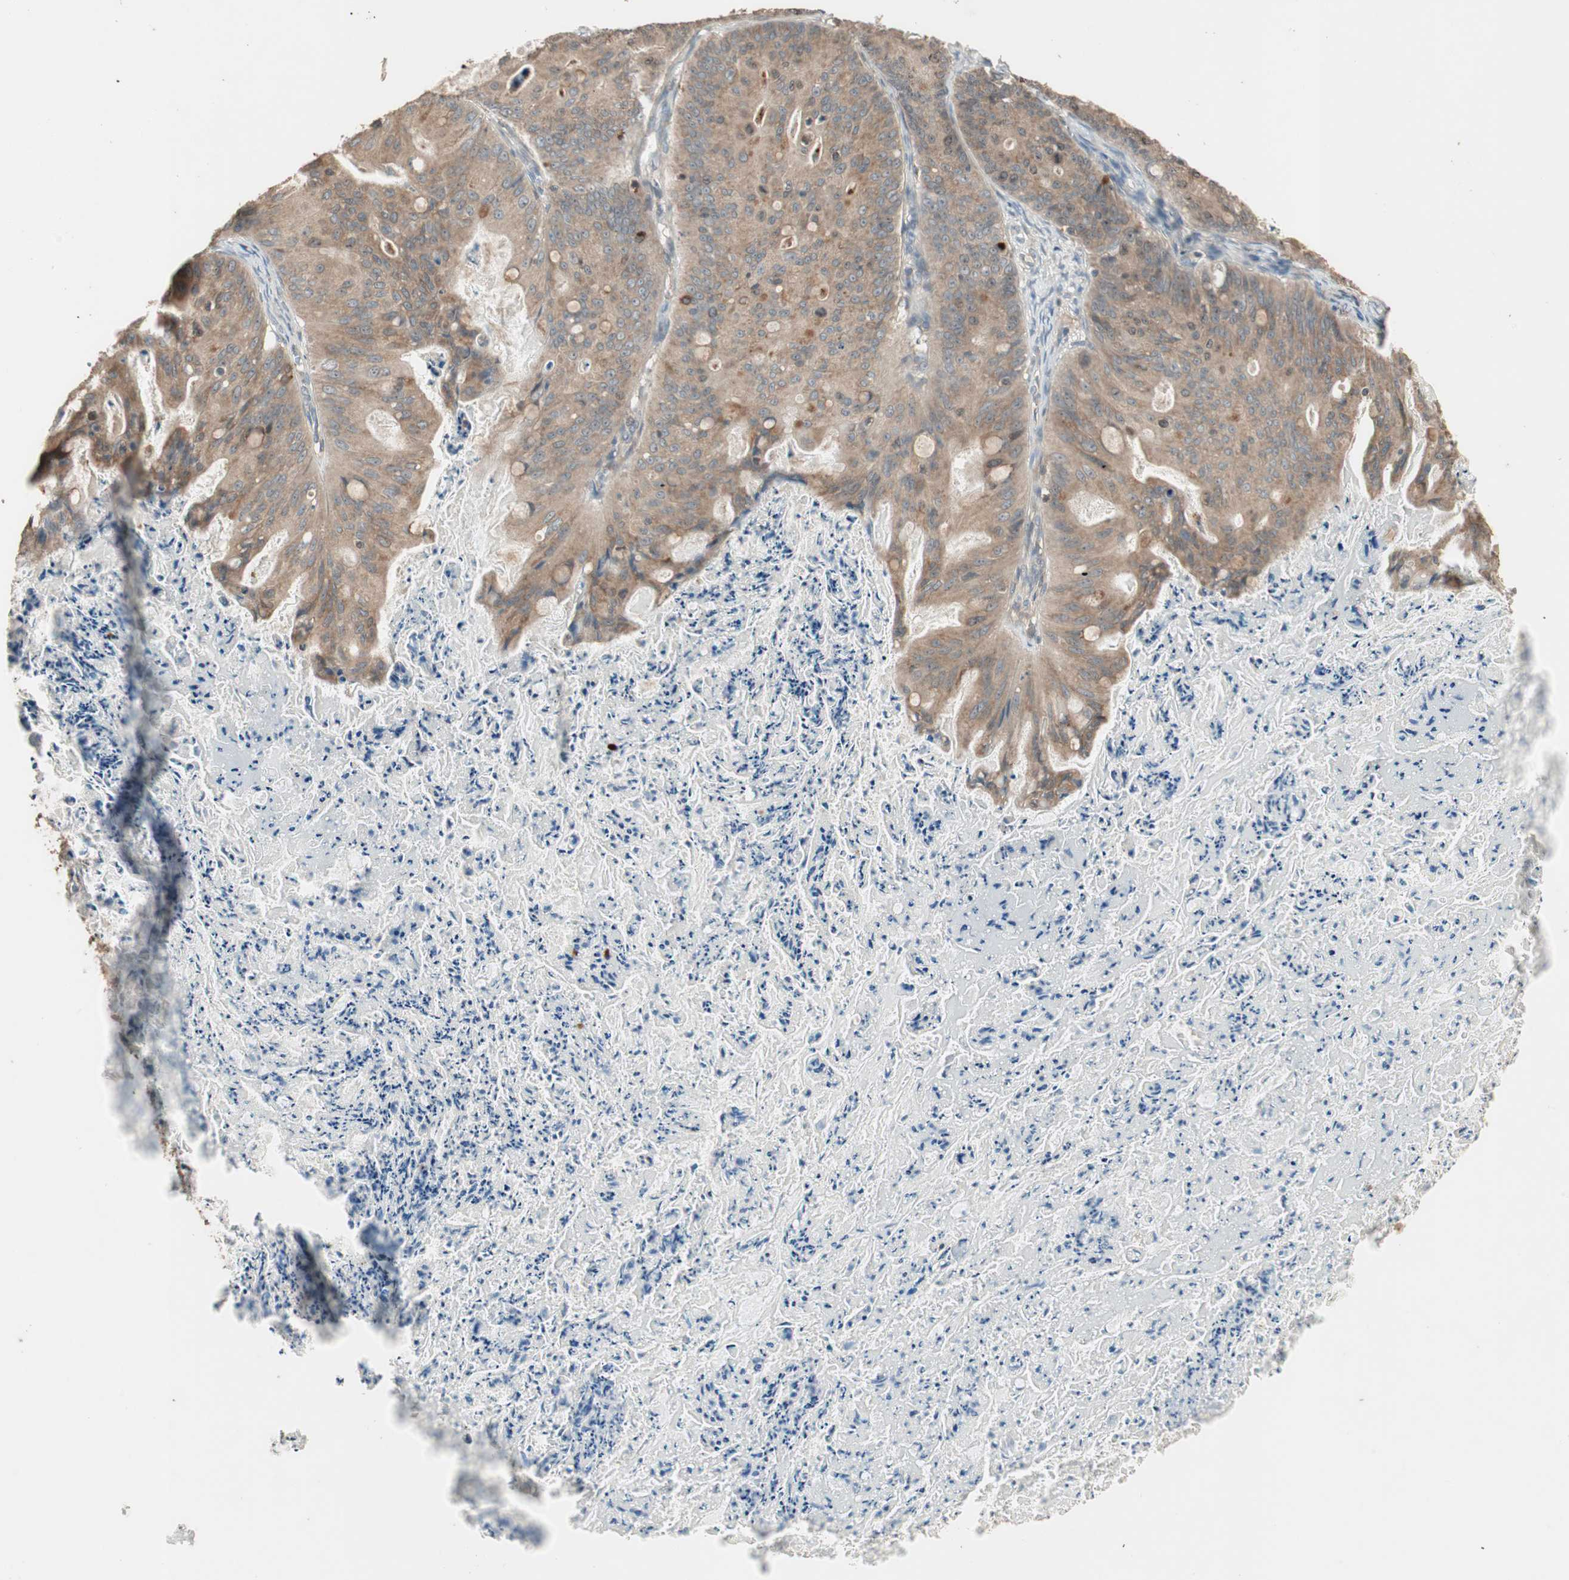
{"staining": {"intensity": "weak", "quantity": ">75%", "location": "cytoplasmic/membranous"}, "tissue": "ovarian cancer", "cell_type": "Tumor cells", "image_type": "cancer", "snomed": [{"axis": "morphology", "description": "Cystadenocarcinoma, mucinous, NOS"}, {"axis": "topography", "description": "Ovary"}], "caption": "High-magnification brightfield microscopy of ovarian cancer (mucinous cystadenocarcinoma) stained with DAB (3,3'-diaminobenzidine) (brown) and counterstained with hematoxylin (blue). tumor cells exhibit weak cytoplasmic/membranous positivity is appreciated in approximately>75% of cells.", "gene": "ATP6AP2", "patient": {"sex": "female", "age": 36}}